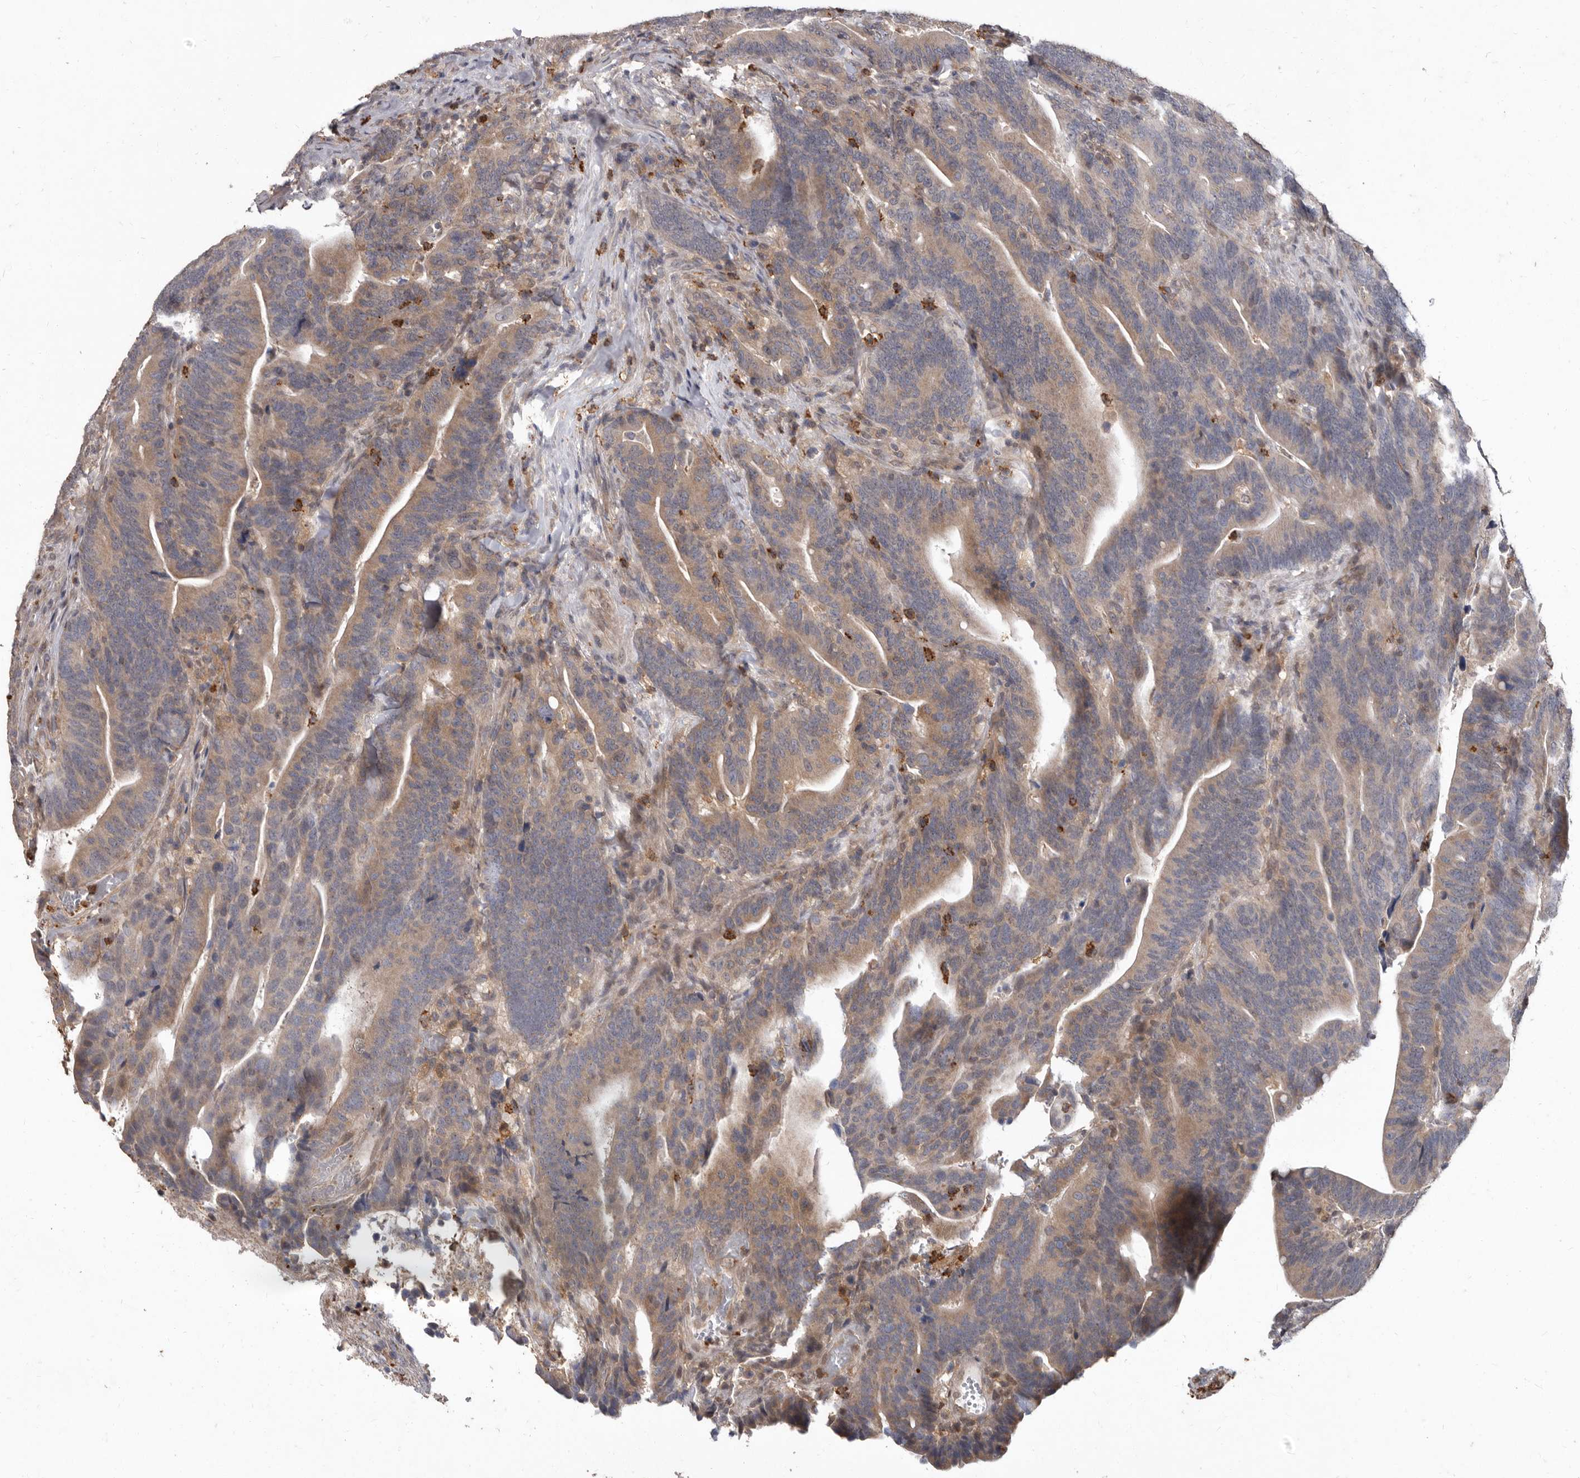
{"staining": {"intensity": "moderate", "quantity": ">75%", "location": "cytoplasmic/membranous"}, "tissue": "colorectal cancer", "cell_type": "Tumor cells", "image_type": "cancer", "snomed": [{"axis": "morphology", "description": "Adenocarcinoma, NOS"}, {"axis": "topography", "description": "Colon"}], "caption": "Protein staining by immunohistochemistry (IHC) demonstrates moderate cytoplasmic/membranous staining in about >75% of tumor cells in colorectal cancer (adenocarcinoma).", "gene": "ACLY", "patient": {"sex": "female", "age": 66}}